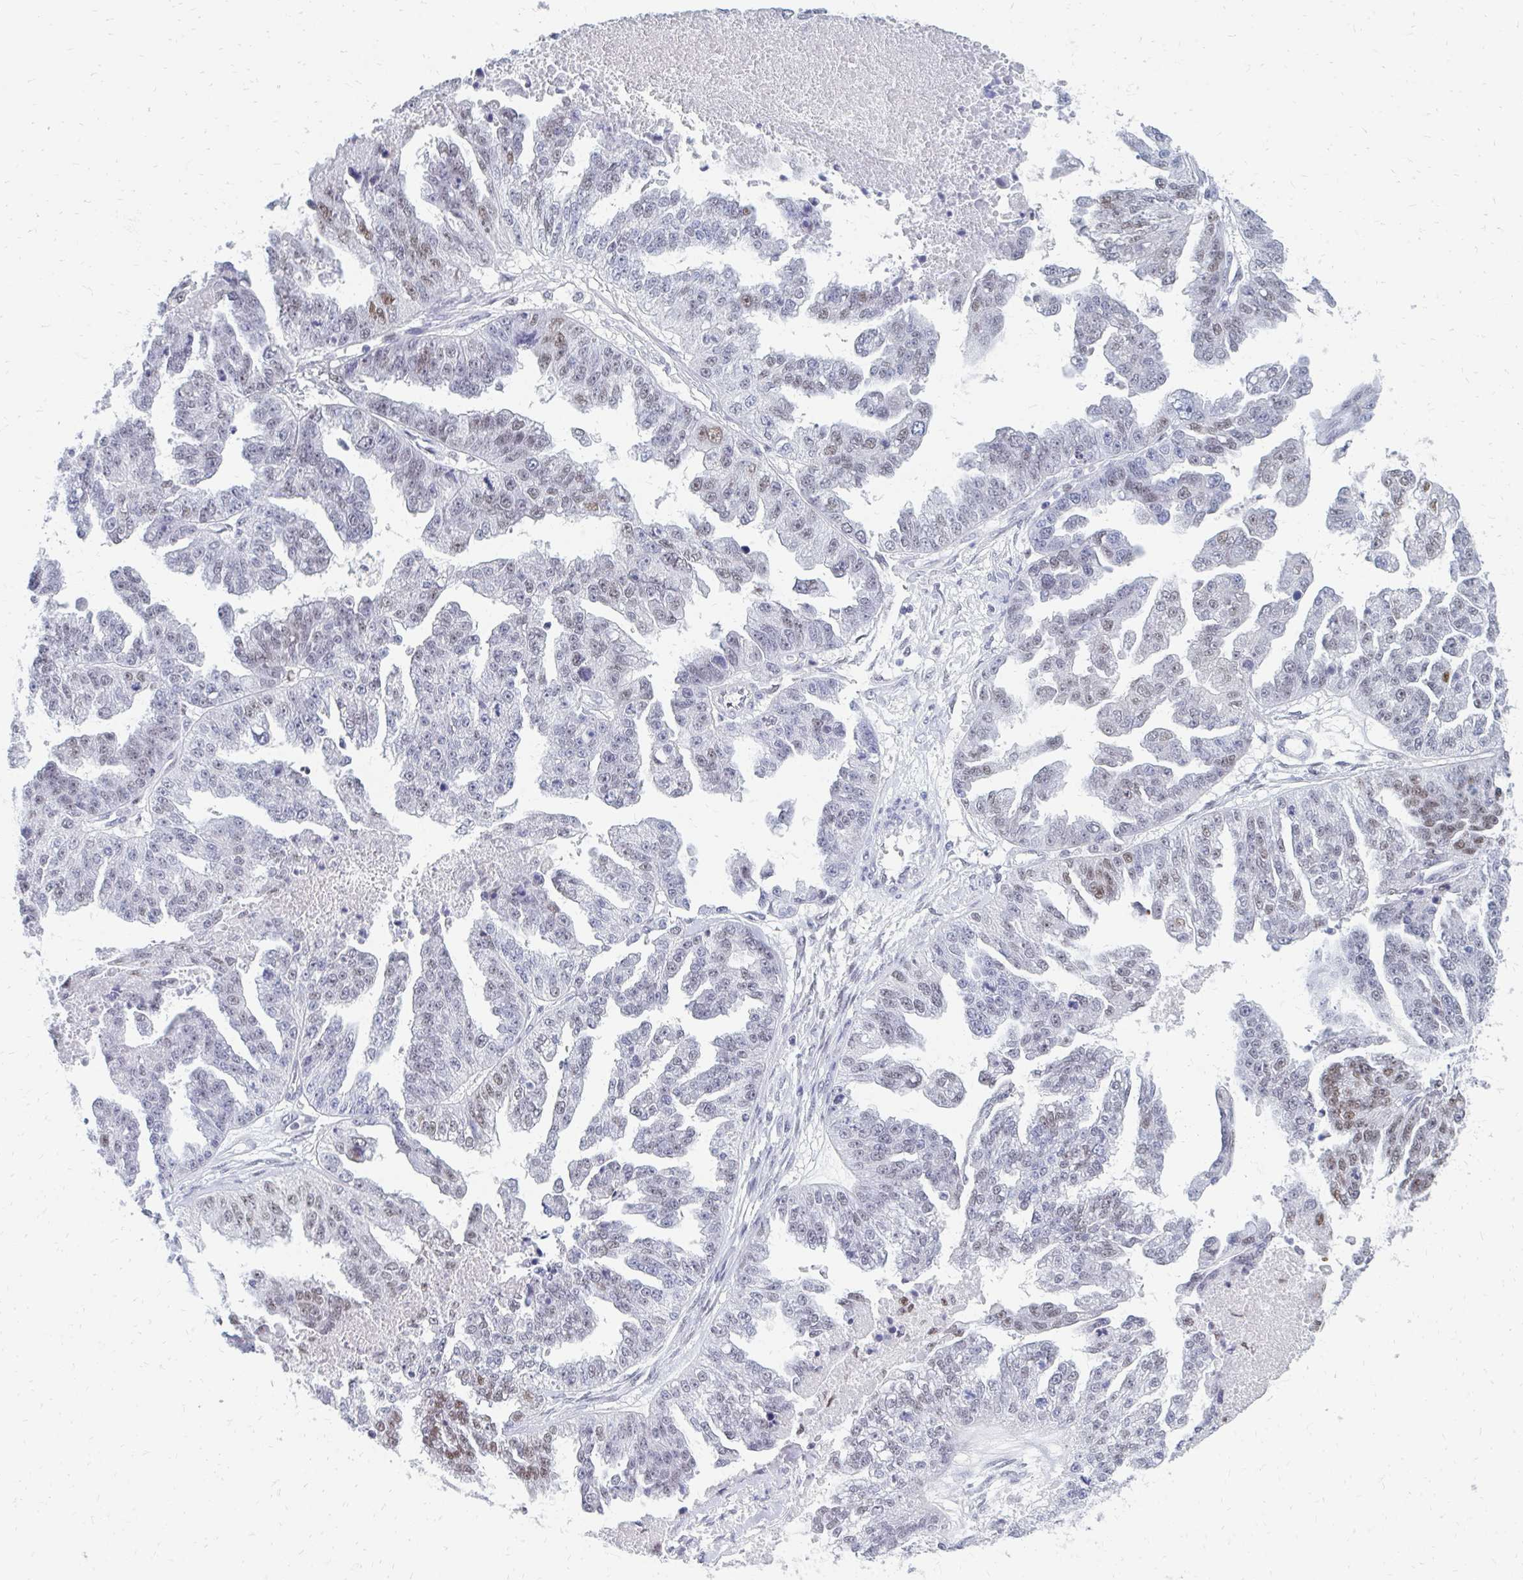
{"staining": {"intensity": "weak", "quantity": "25%-75%", "location": "nuclear"}, "tissue": "ovarian cancer", "cell_type": "Tumor cells", "image_type": "cancer", "snomed": [{"axis": "morphology", "description": "Cystadenocarcinoma, serous, NOS"}, {"axis": "topography", "description": "Ovary"}], "caption": "Immunohistochemical staining of serous cystadenocarcinoma (ovarian) shows weak nuclear protein expression in about 25%-75% of tumor cells. Using DAB (brown) and hematoxylin (blue) stains, captured at high magnification using brightfield microscopy.", "gene": "PLK3", "patient": {"sex": "female", "age": 58}}